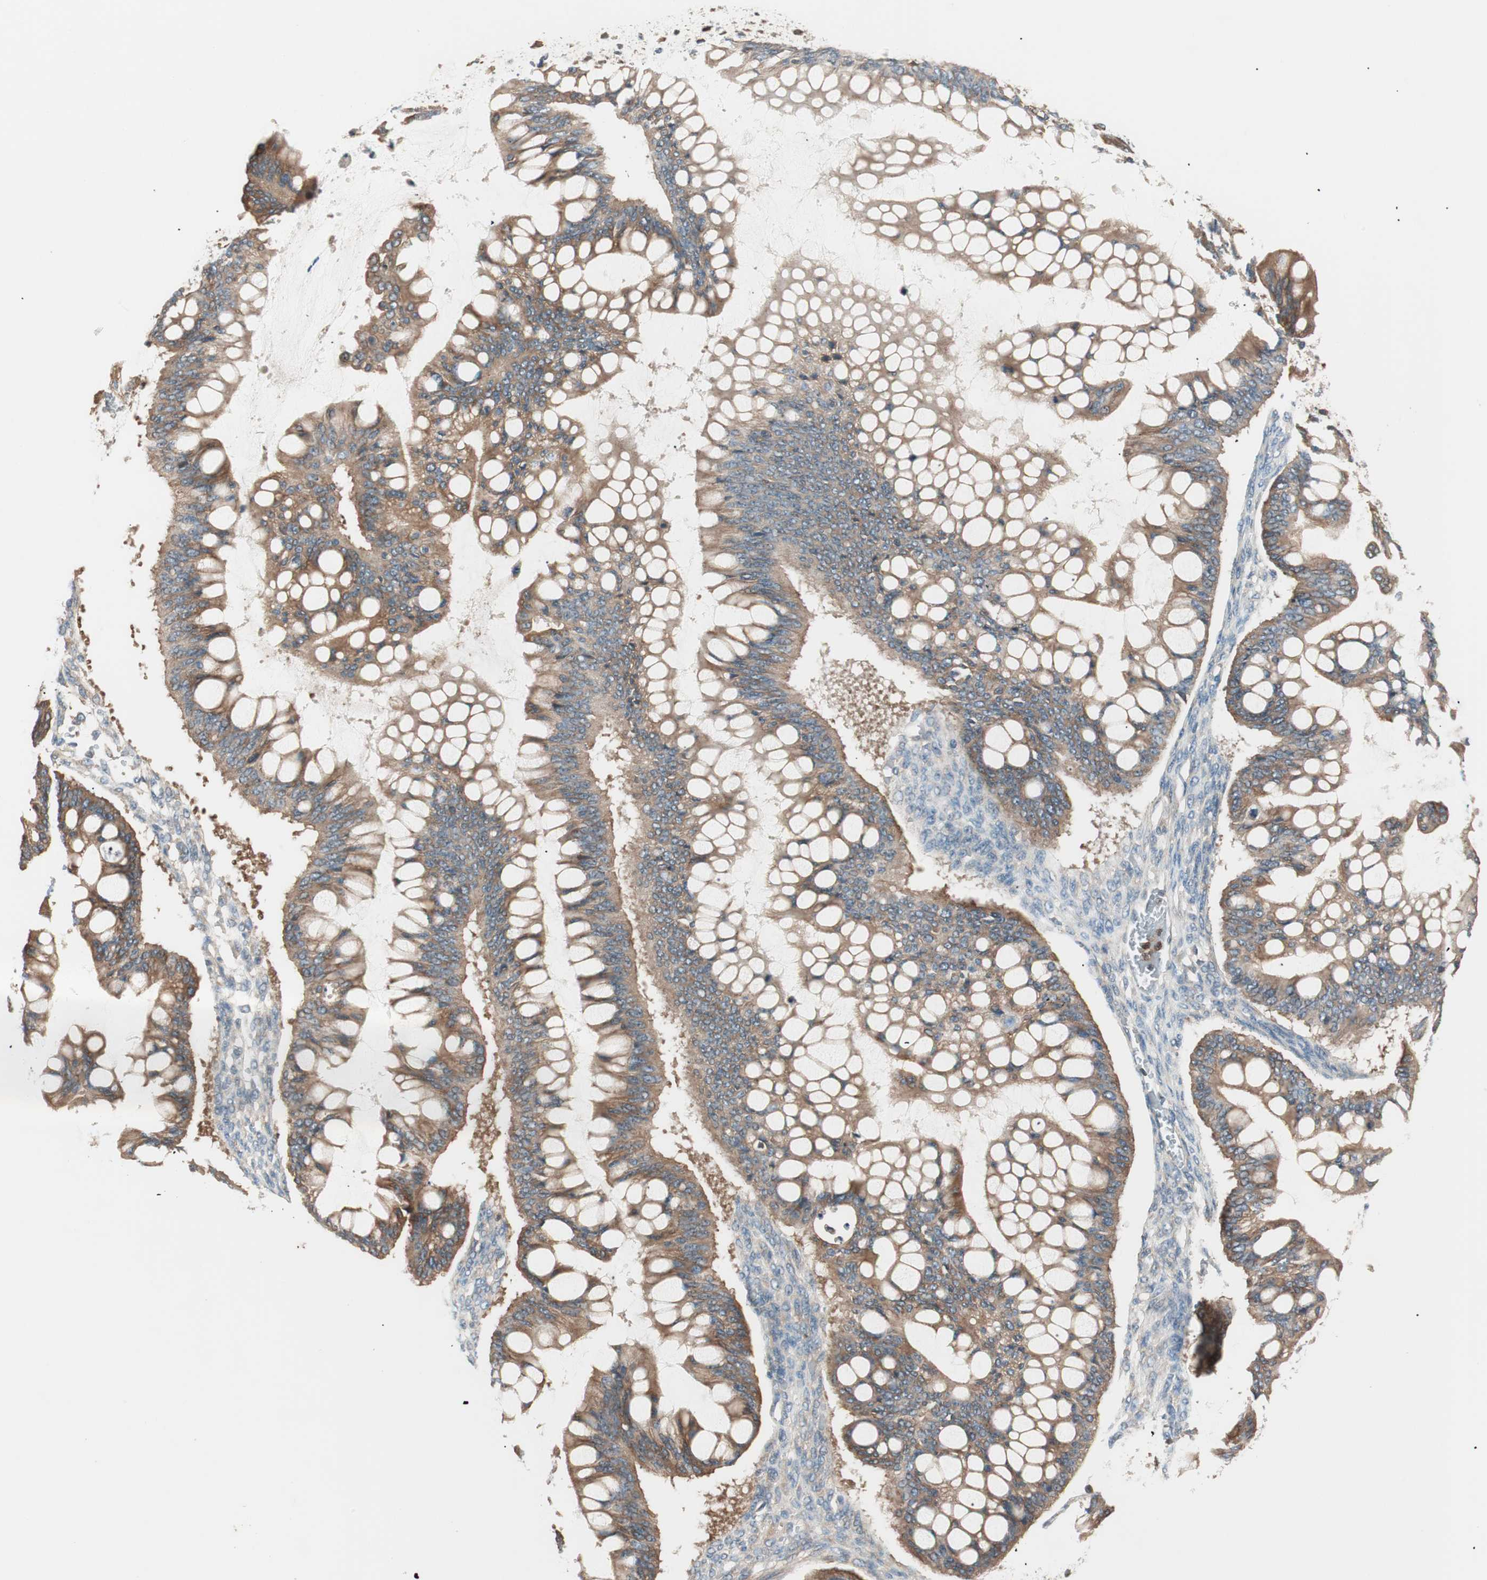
{"staining": {"intensity": "moderate", "quantity": ">75%", "location": "cytoplasmic/membranous"}, "tissue": "ovarian cancer", "cell_type": "Tumor cells", "image_type": "cancer", "snomed": [{"axis": "morphology", "description": "Cystadenocarcinoma, mucinous, NOS"}, {"axis": "topography", "description": "Ovary"}], "caption": "Human ovarian cancer (mucinous cystadenocarcinoma) stained with a brown dye reveals moderate cytoplasmic/membranous positive expression in approximately >75% of tumor cells.", "gene": "TSG101", "patient": {"sex": "female", "age": 73}}